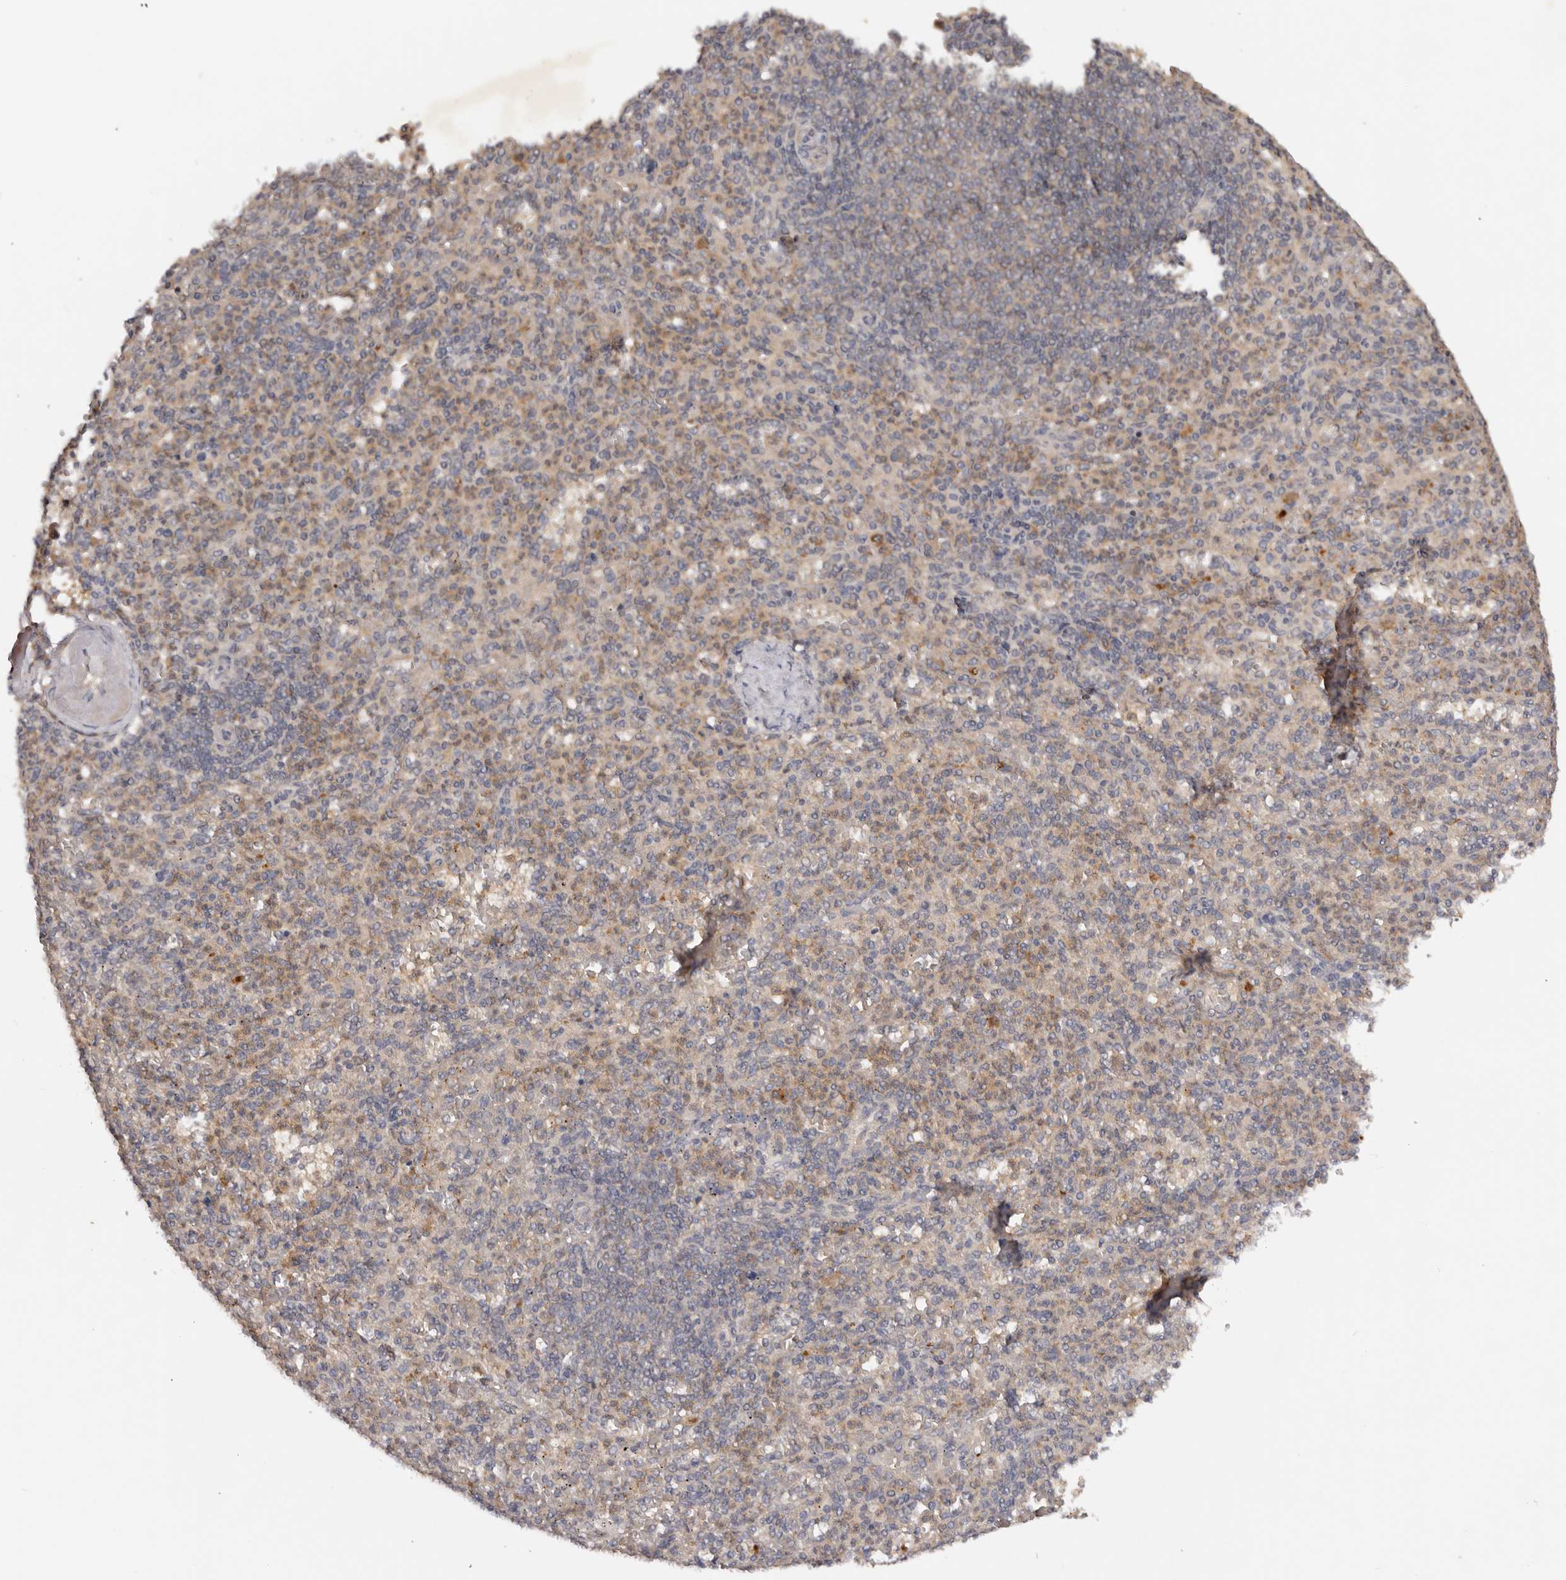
{"staining": {"intensity": "weak", "quantity": "<25%", "location": "cytoplasmic/membranous"}, "tissue": "spleen", "cell_type": "Cells in red pulp", "image_type": "normal", "snomed": [{"axis": "morphology", "description": "Normal tissue, NOS"}, {"axis": "topography", "description": "Spleen"}], "caption": "Immunohistochemical staining of unremarkable spleen exhibits no significant expression in cells in red pulp. The staining was performed using DAB to visualize the protein expression in brown, while the nuclei were stained in blue with hematoxylin (Magnification: 20x).", "gene": "PKIB", "patient": {"sex": "female", "age": 74}}